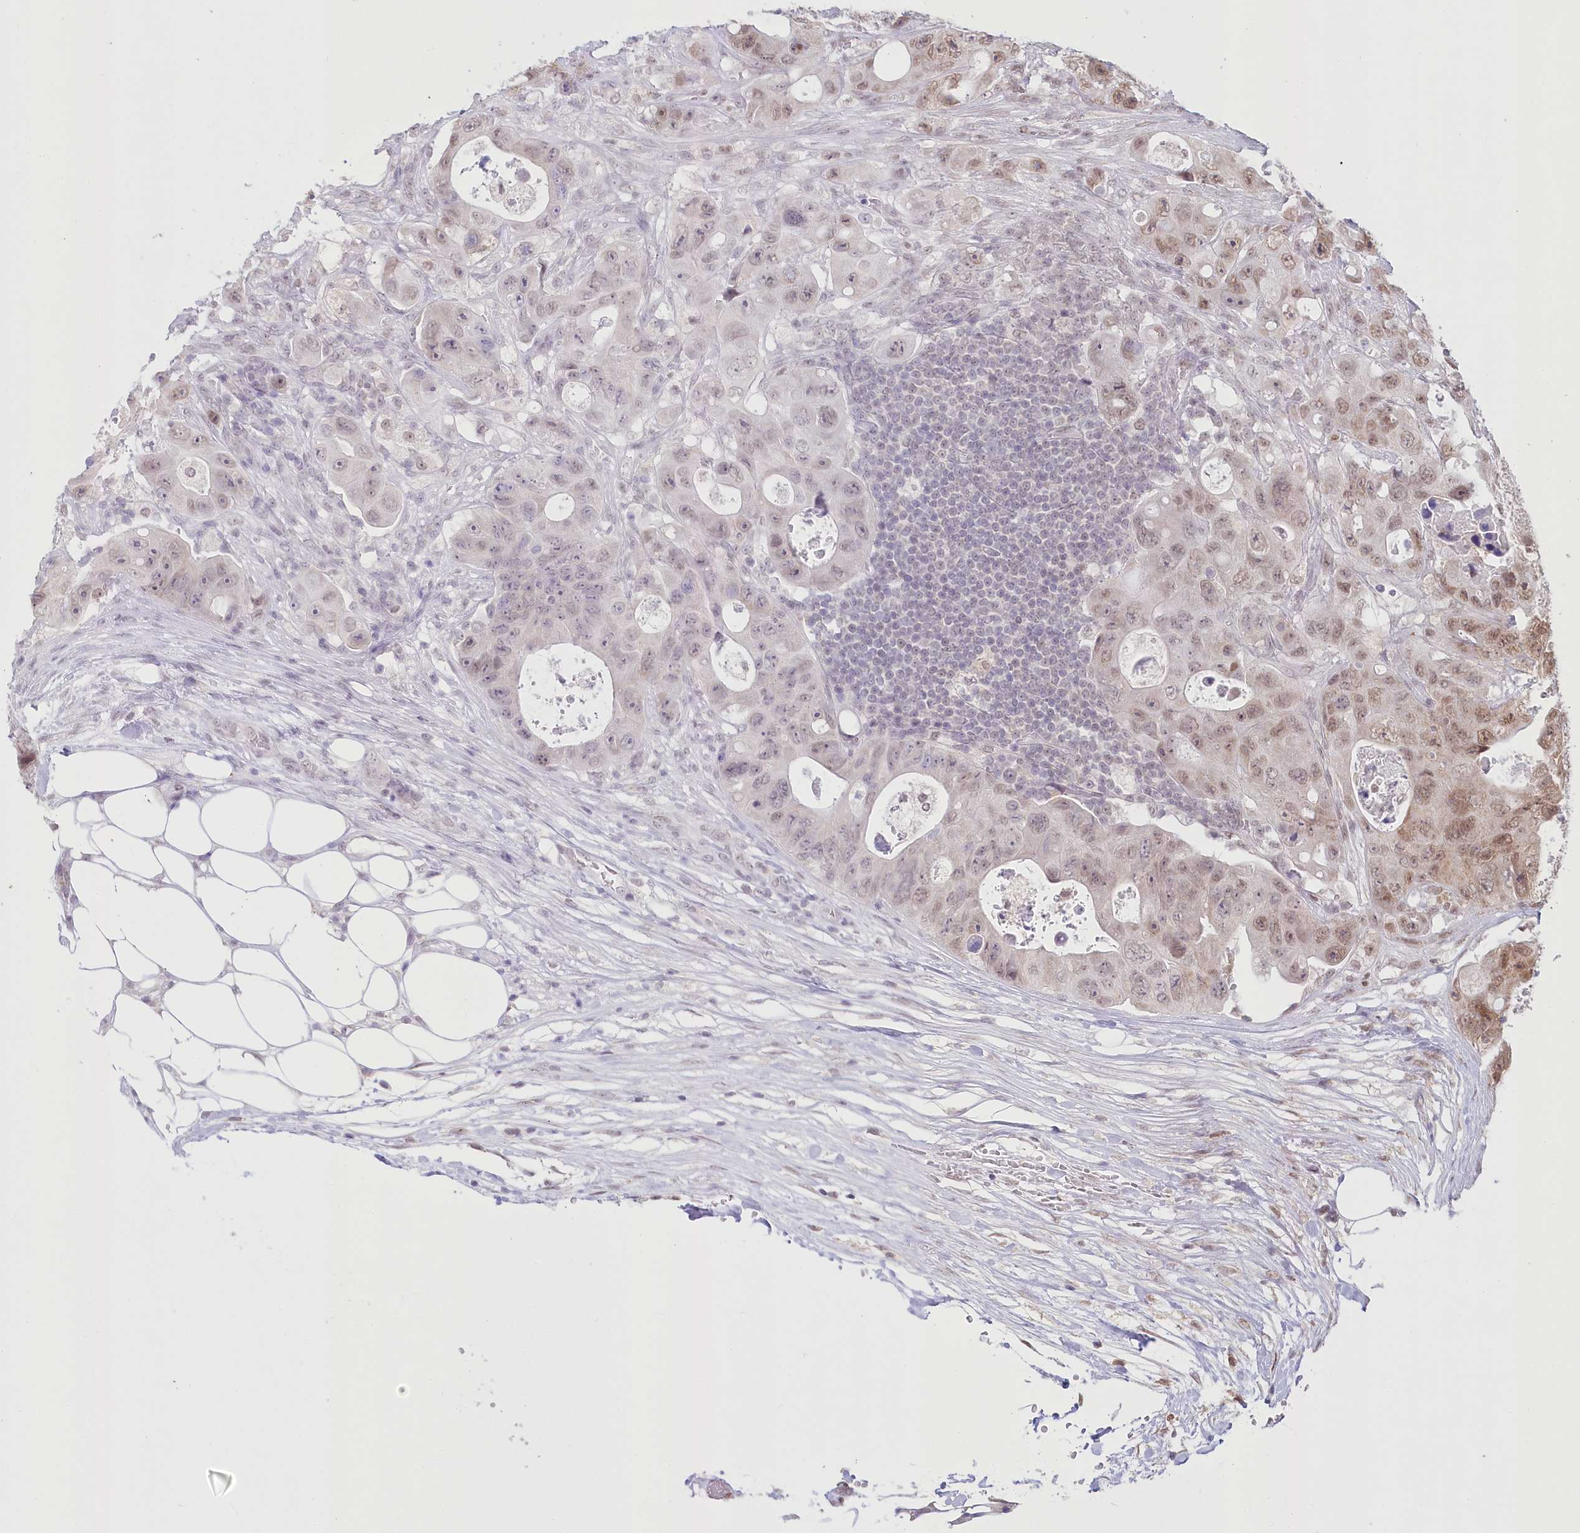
{"staining": {"intensity": "moderate", "quantity": "25%-75%", "location": "cytoplasmic/membranous,nuclear"}, "tissue": "colorectal cancer", "cell_type": "Tumor cells", "image_type": "cancer", "snomed": [{"axis": "morphology", "description": "Adenocarcinoma, NOS"}, {"axis": "topography", "description": "Colon"}], "caption": "Human colorectal adenocarcinoma stained for a protein (brown) exhibits moderate cytoplasmic/membranous and nuclear positive staining in about 25%-75% of tumor cells.", "gene": "PYURF", "patient": {"sex": "female", "age": 46}}